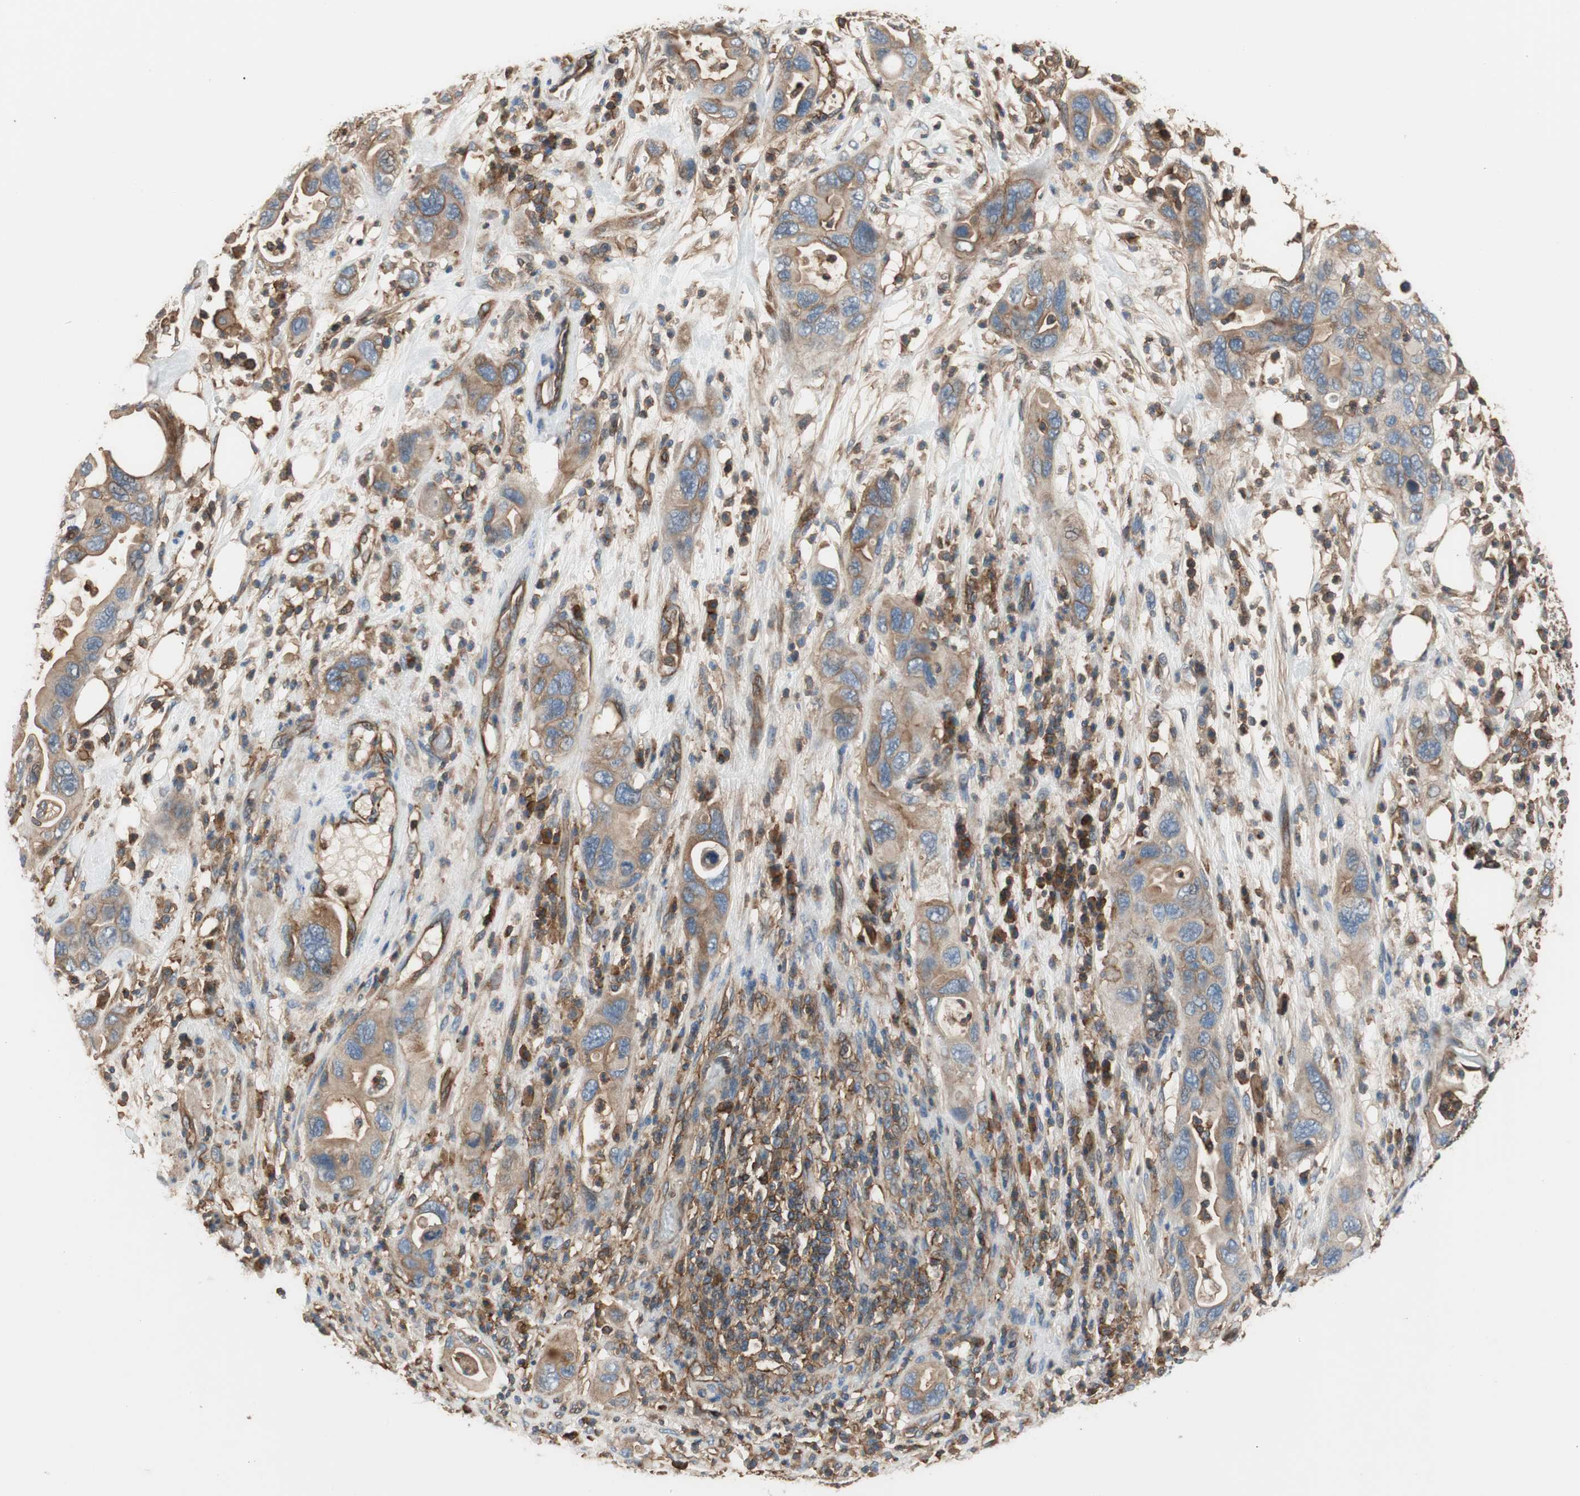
{"staining": {"intensity": "moderate", "quantity": ">75%", "location": "cytoplasmic/membranous"}, "tissue": "pancreatic cancer", "cell_type": "Tumor cells", "image_type": "cancer", "snomed": [{"axis": "morphology", "description": "Adenocarcinoma, NOS"}, {"axis": "topography", "description": "Pancreas"}], "caption": "Protein staining demonstrates moderate cytoplasmic/membranous staining in approximately >75% of tumor cells in pancreatic adenocarcinoma. (IHC, brightfield microscopy, high magnification).", "gene": "IL1RL1", "patient": {"sex": "female", "age": 71}}